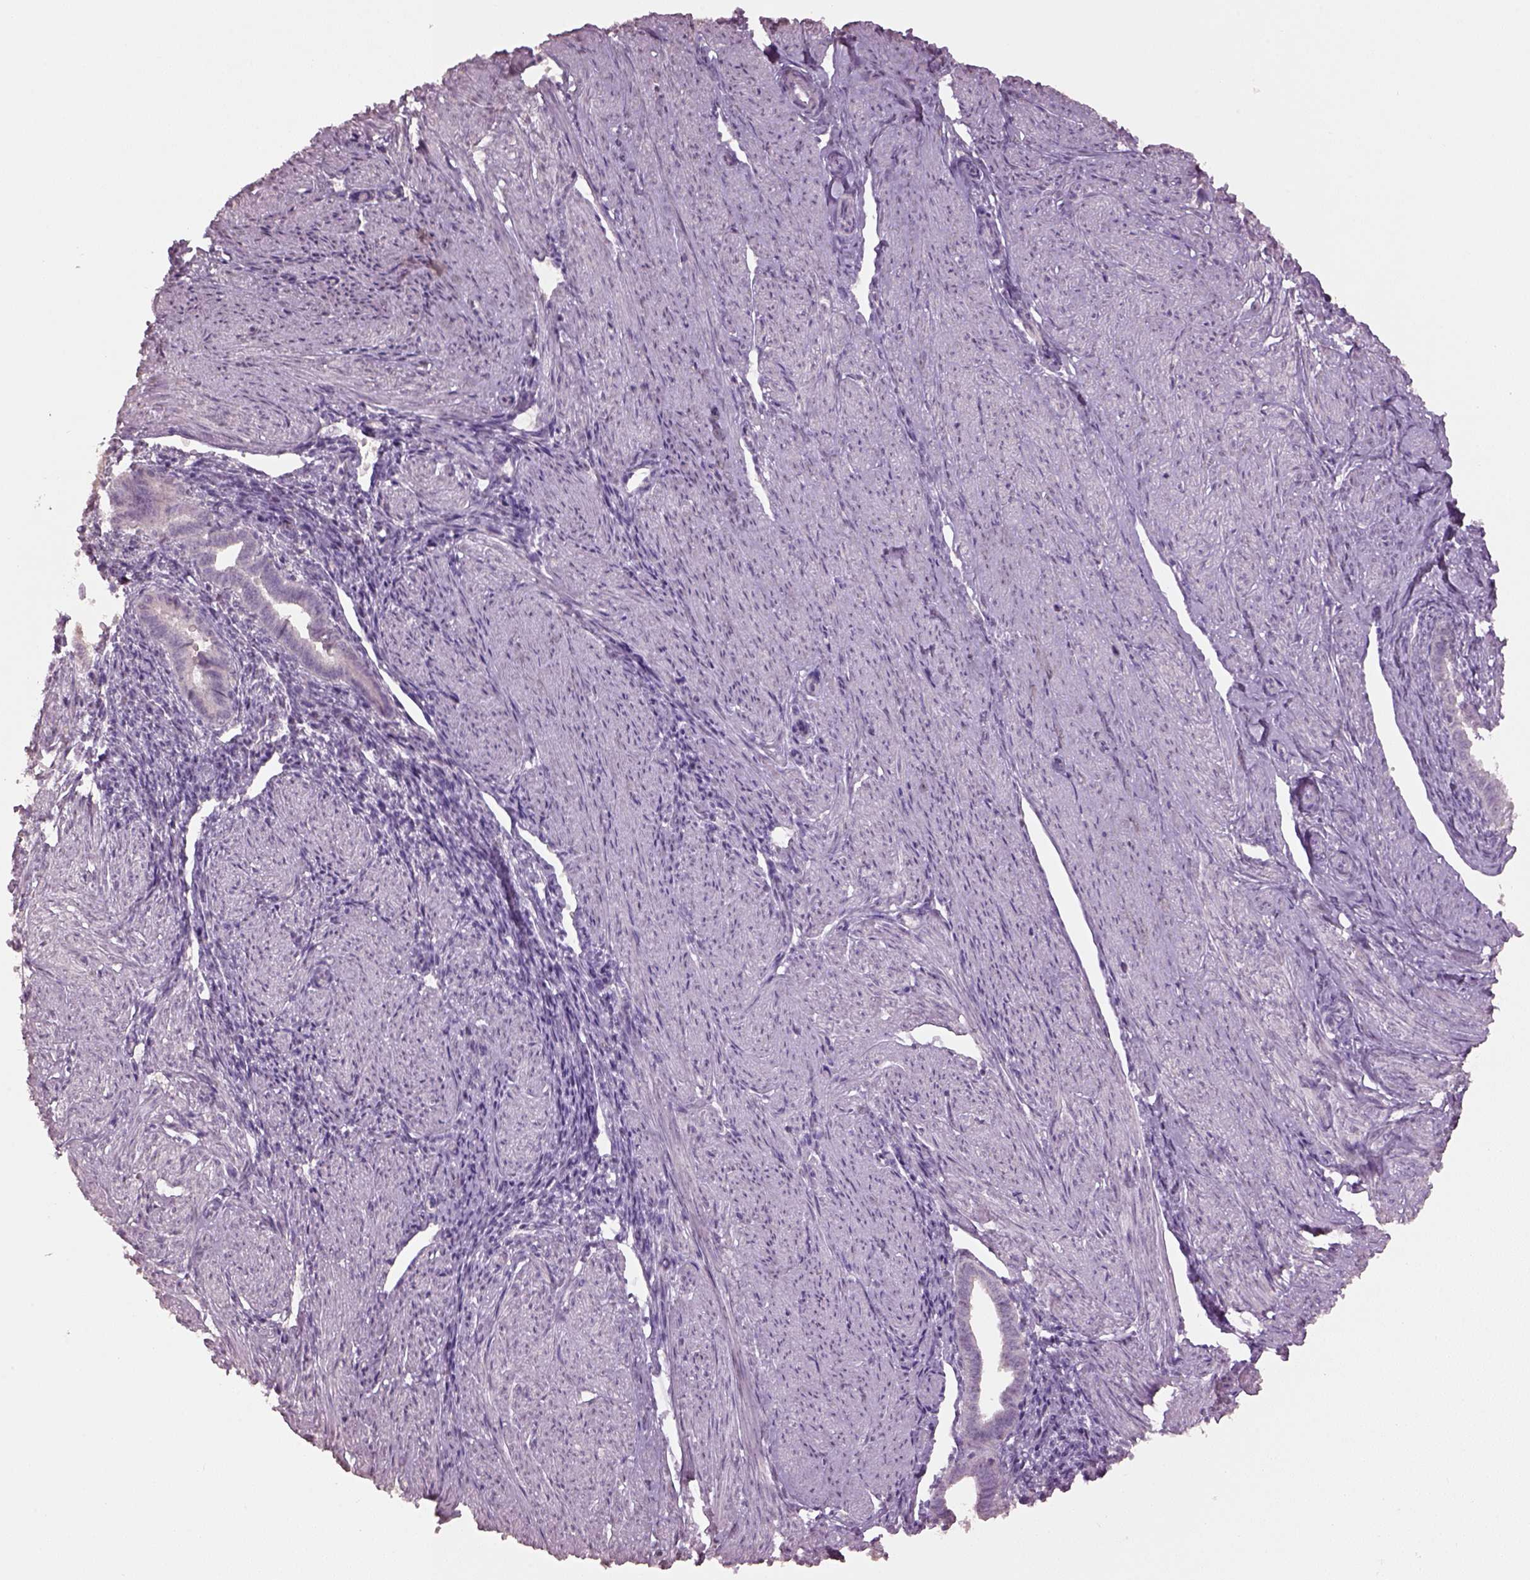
{"staining": {"intensity": "negative", "quantity": "none", "location": "none"}, "tissue": "endometrium", "cell_type": "Cells in endometrial stroma", "image_type": "normal", "snomed": [{"axis": "morphology", "description": "Normal tissue, NOS"}, {"axis": "topography", "description": "Endometrium"}], "caption": "Immunohistochemistry of benign endometrium reveals no expression in cells in endometrial stroma.", "gene": "KCNIP3", "patient": {"sex": "female", "age": 37}}